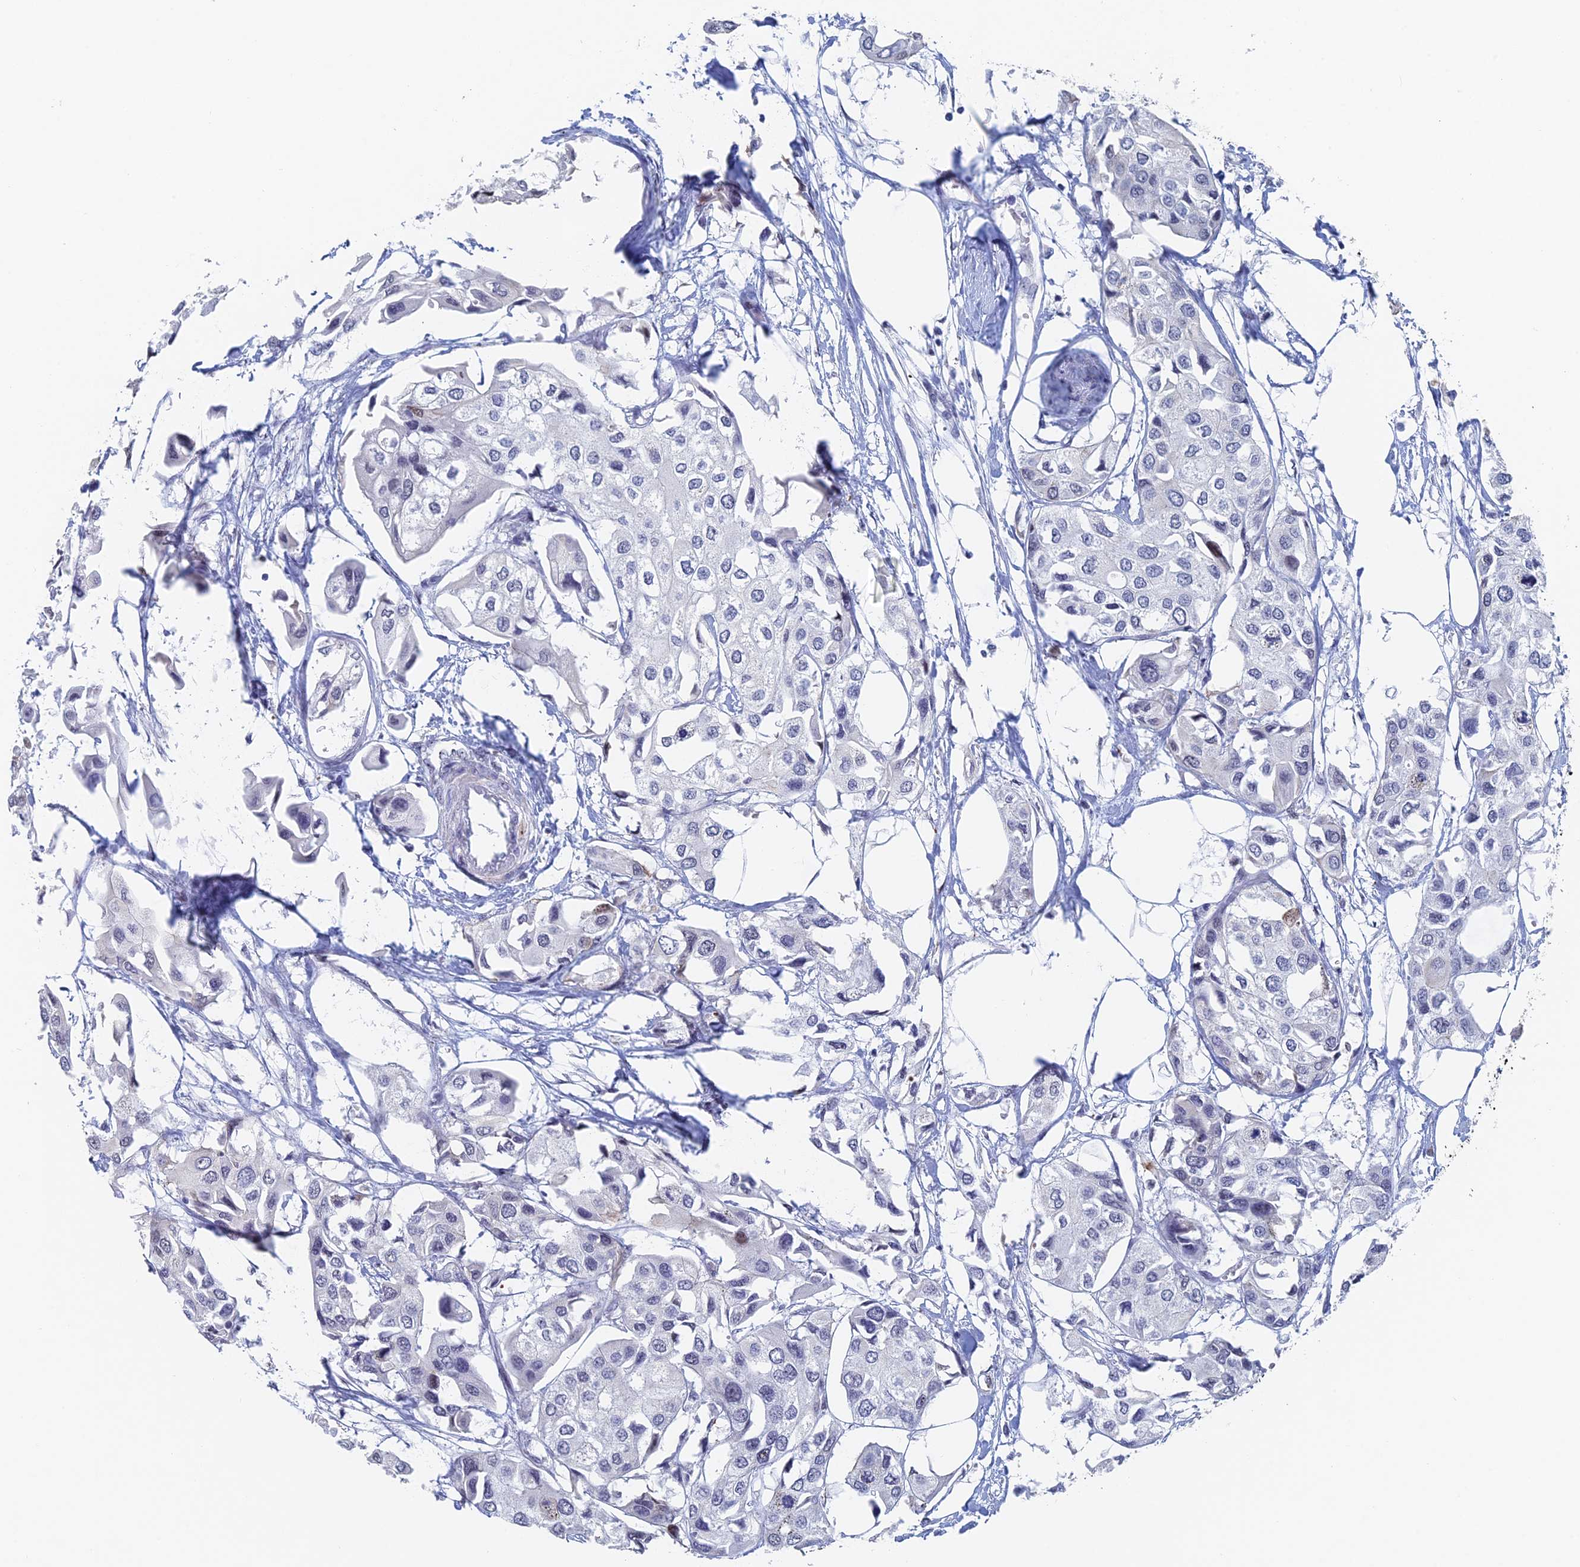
{"staining": {"intensity": "negative", "quantity": "none", "location": "none"}, "tissue": "urothelial cancer", "cell_type": "Tumor cells", "image_type": "cancer", "snomed": [{"axis": "morphology", "description": "Urothelial carcinoma, High grade"}, {"axis": "topography", "description": "Urinary bladder"}], "caption": "A high-resolution photomicrograph shows immunohistochemistry (IHC) staining of high-grade urothelial carcinoma, which demonstrates no significant positivity in tumor cells.", "gene": "GMNC", "patient": {"sex": "male", "age": 64}}